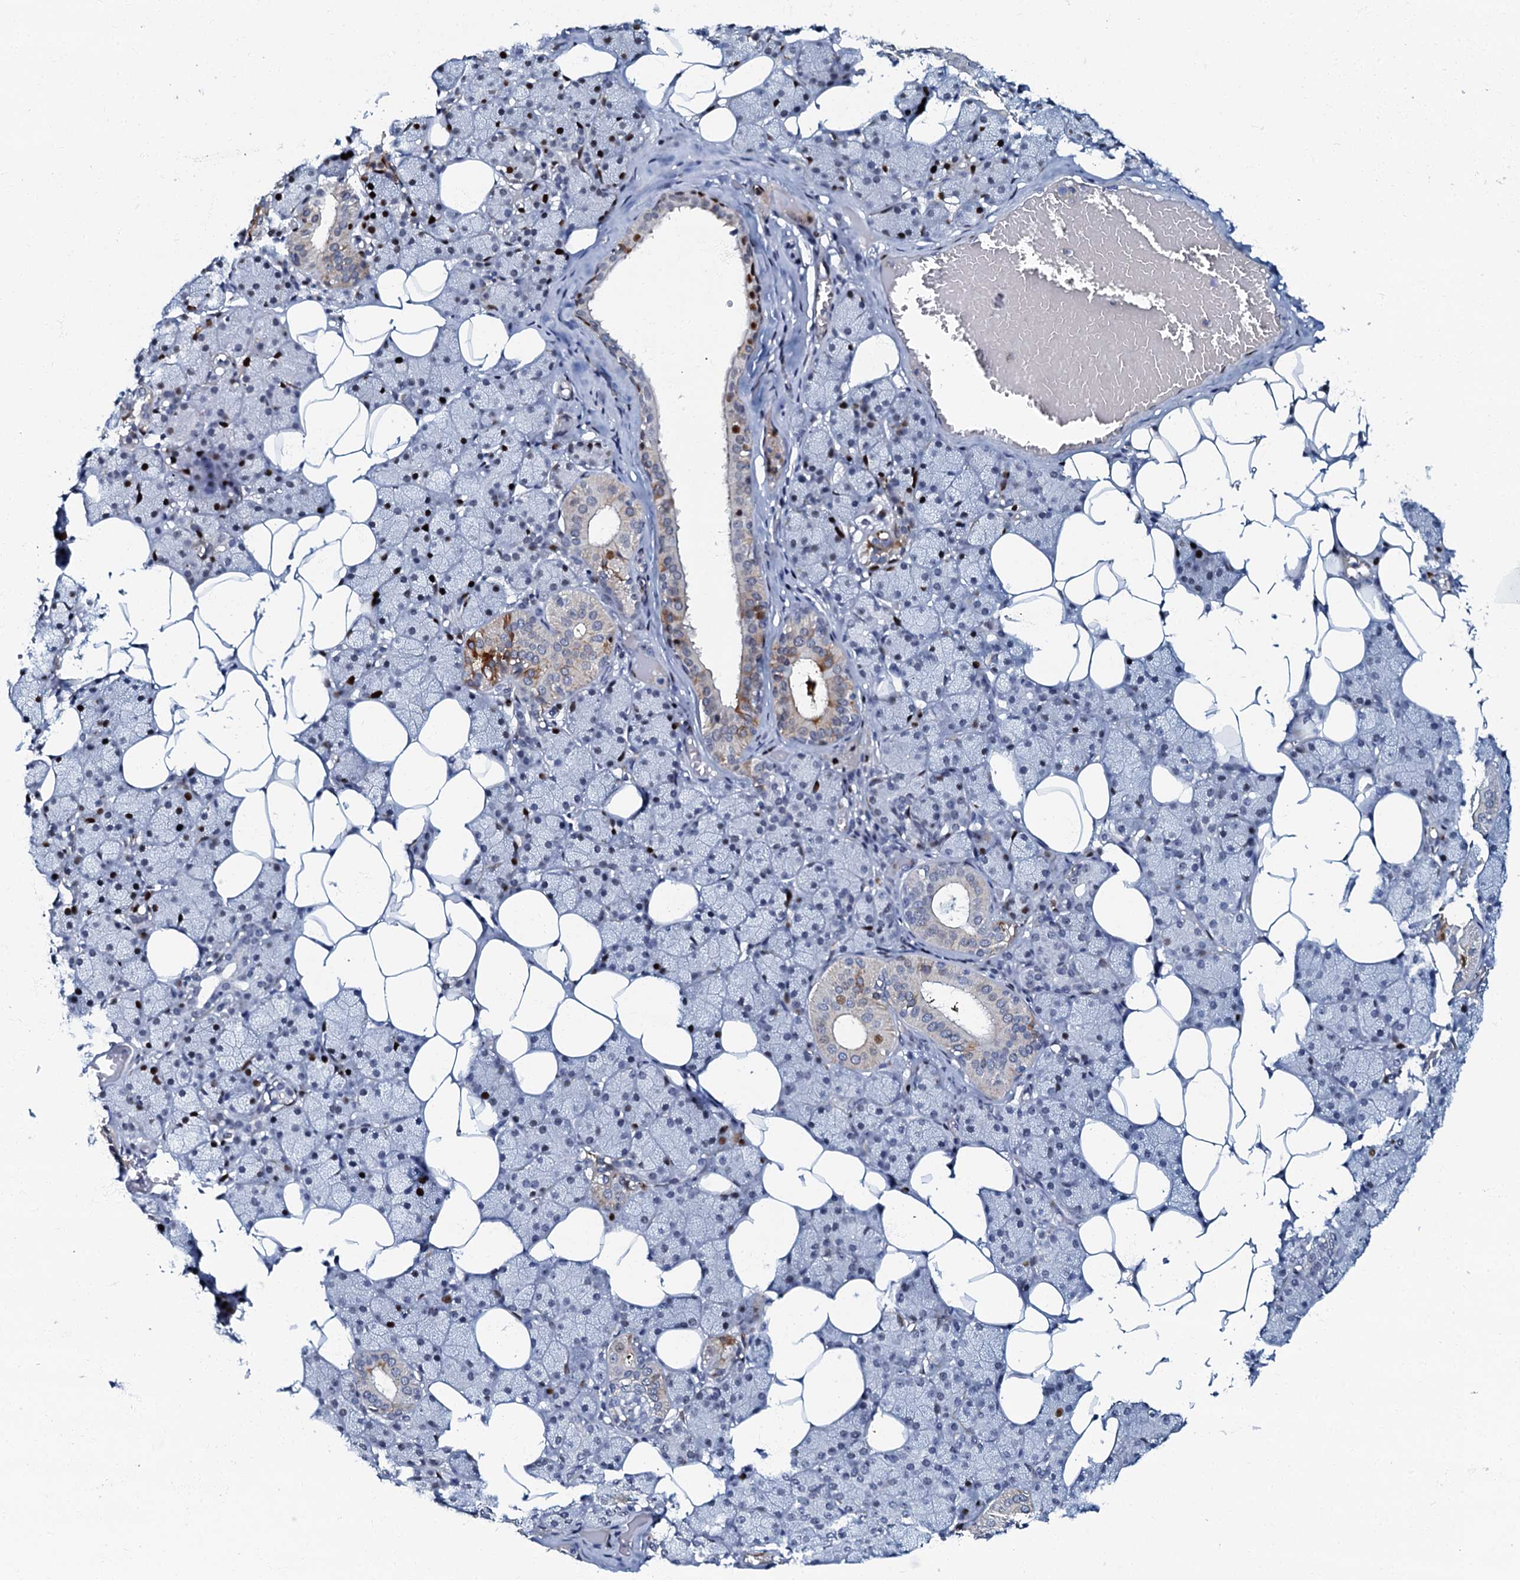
{"staining": {"intensity": "strong", "quantity": "<25%", "location": "nuclear"}, "tissue": "salivary gland", "cell_type": "Glandular cells", "image_type": "normal", "snomed": [{"axis": "morphology", "description": "Normal tissue, NOS"}, {"axis": "topography", "description": "Salivary gland"}], "caption": "Protein analysis of benign salivary gland reveals strong nuclear expression in approximately <25% of glandular cells. (DAB (3,3'-diaminobenzidine) = brown stain, brightfield microscopy at high magnification).", "gene": "MFSD5", "patient": {"sex": "female", "age": 33}}